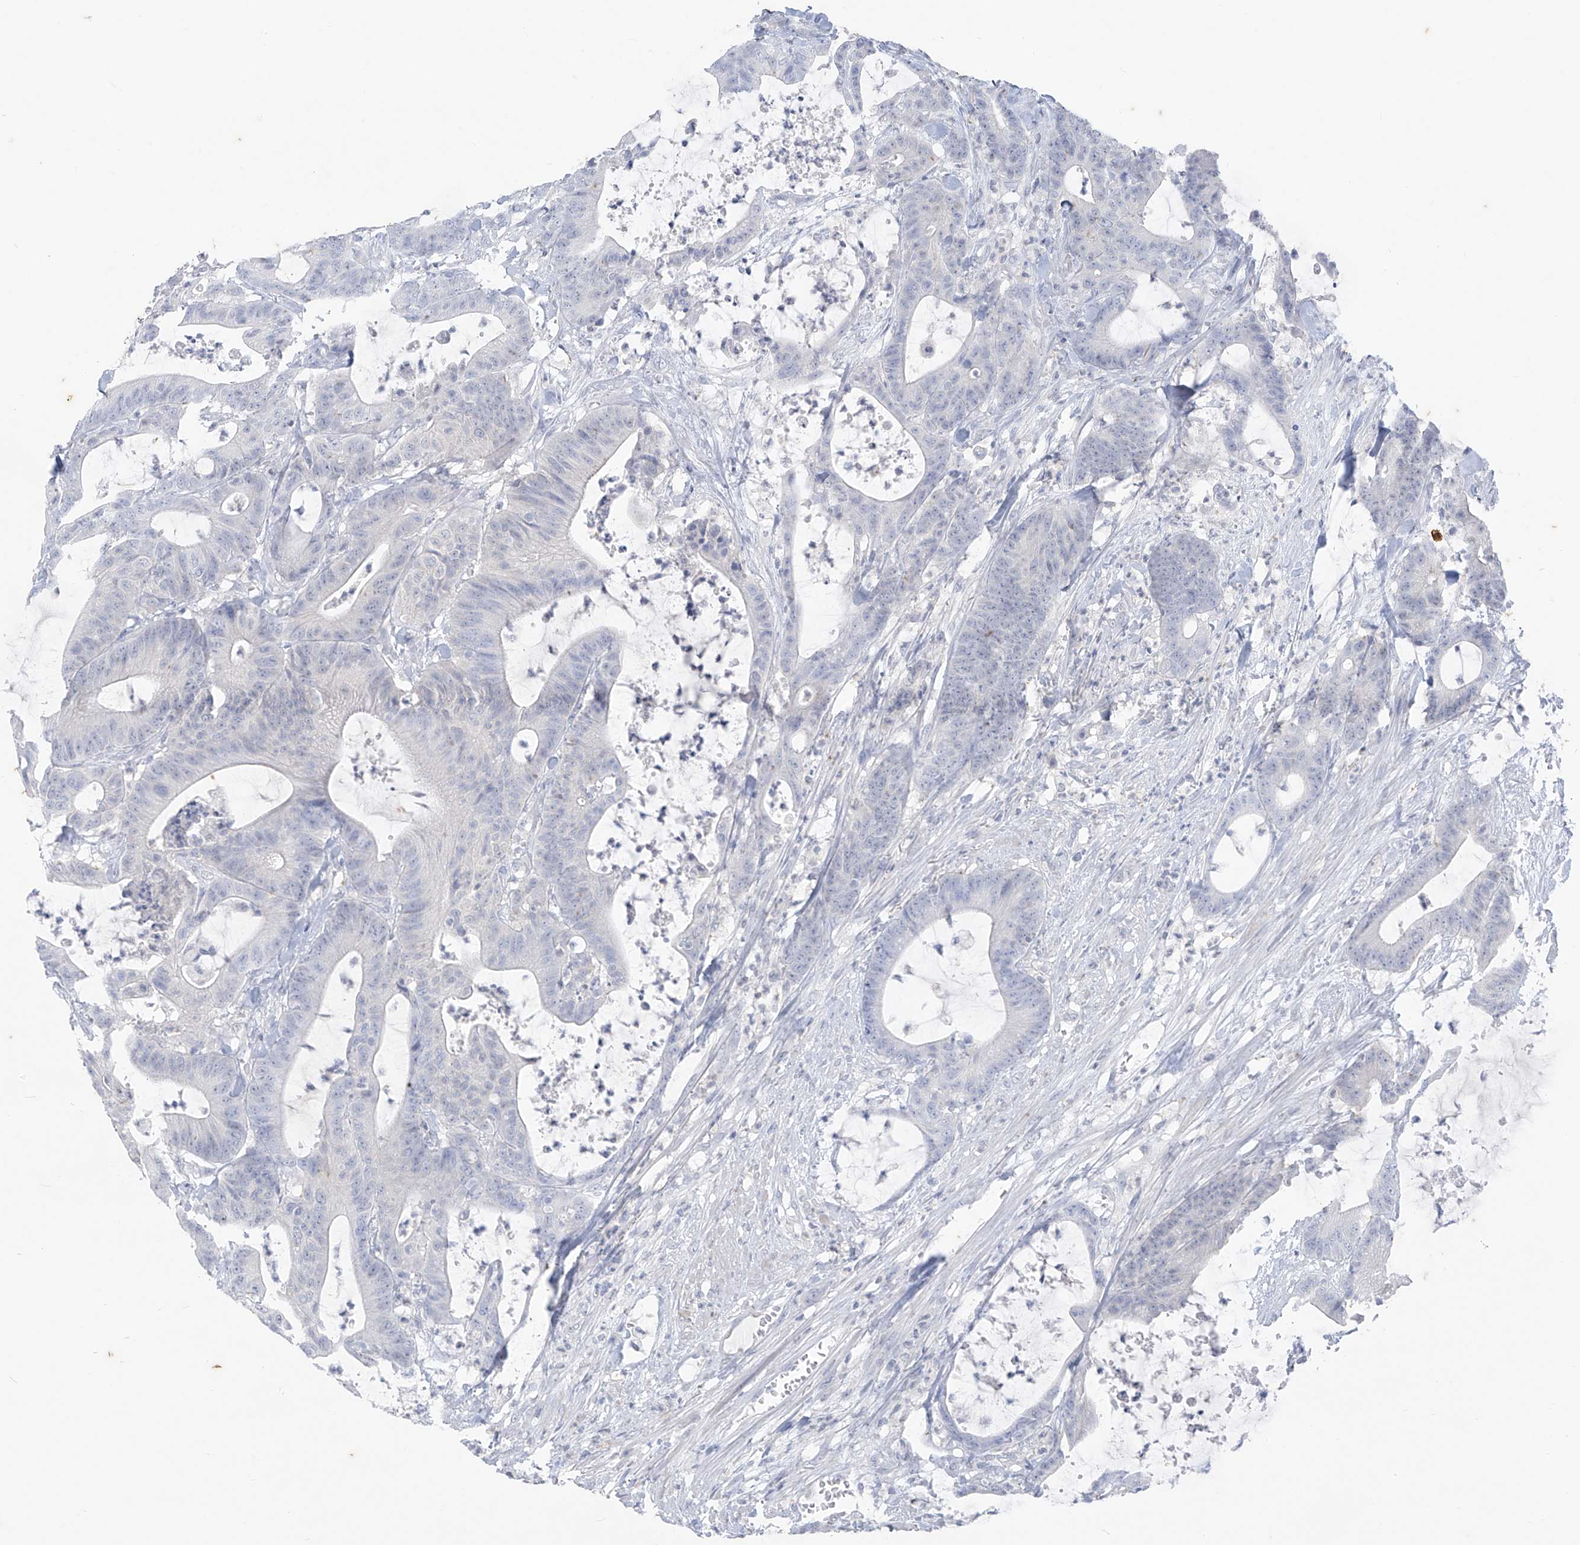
{"staining": {"intensity": "negative", "quantity": "none", "location": "none"}, "tissue": "colorectal cancer", "cell_type": "Tumor cells", "image_type": "cancer", "snomed": [{"axis": "morphology", "description": "Adenocarcinoma, NOS"}, {"axis": "topography", "description": "Colon"}], "caption": "This is an immunohistochemistry (IHC) image of colorectal cancer (adenocarcinoma). There is no expression in tumor cells.", "gene": "CX3CR1", "patient": {"sex": "female", "age": 84}}